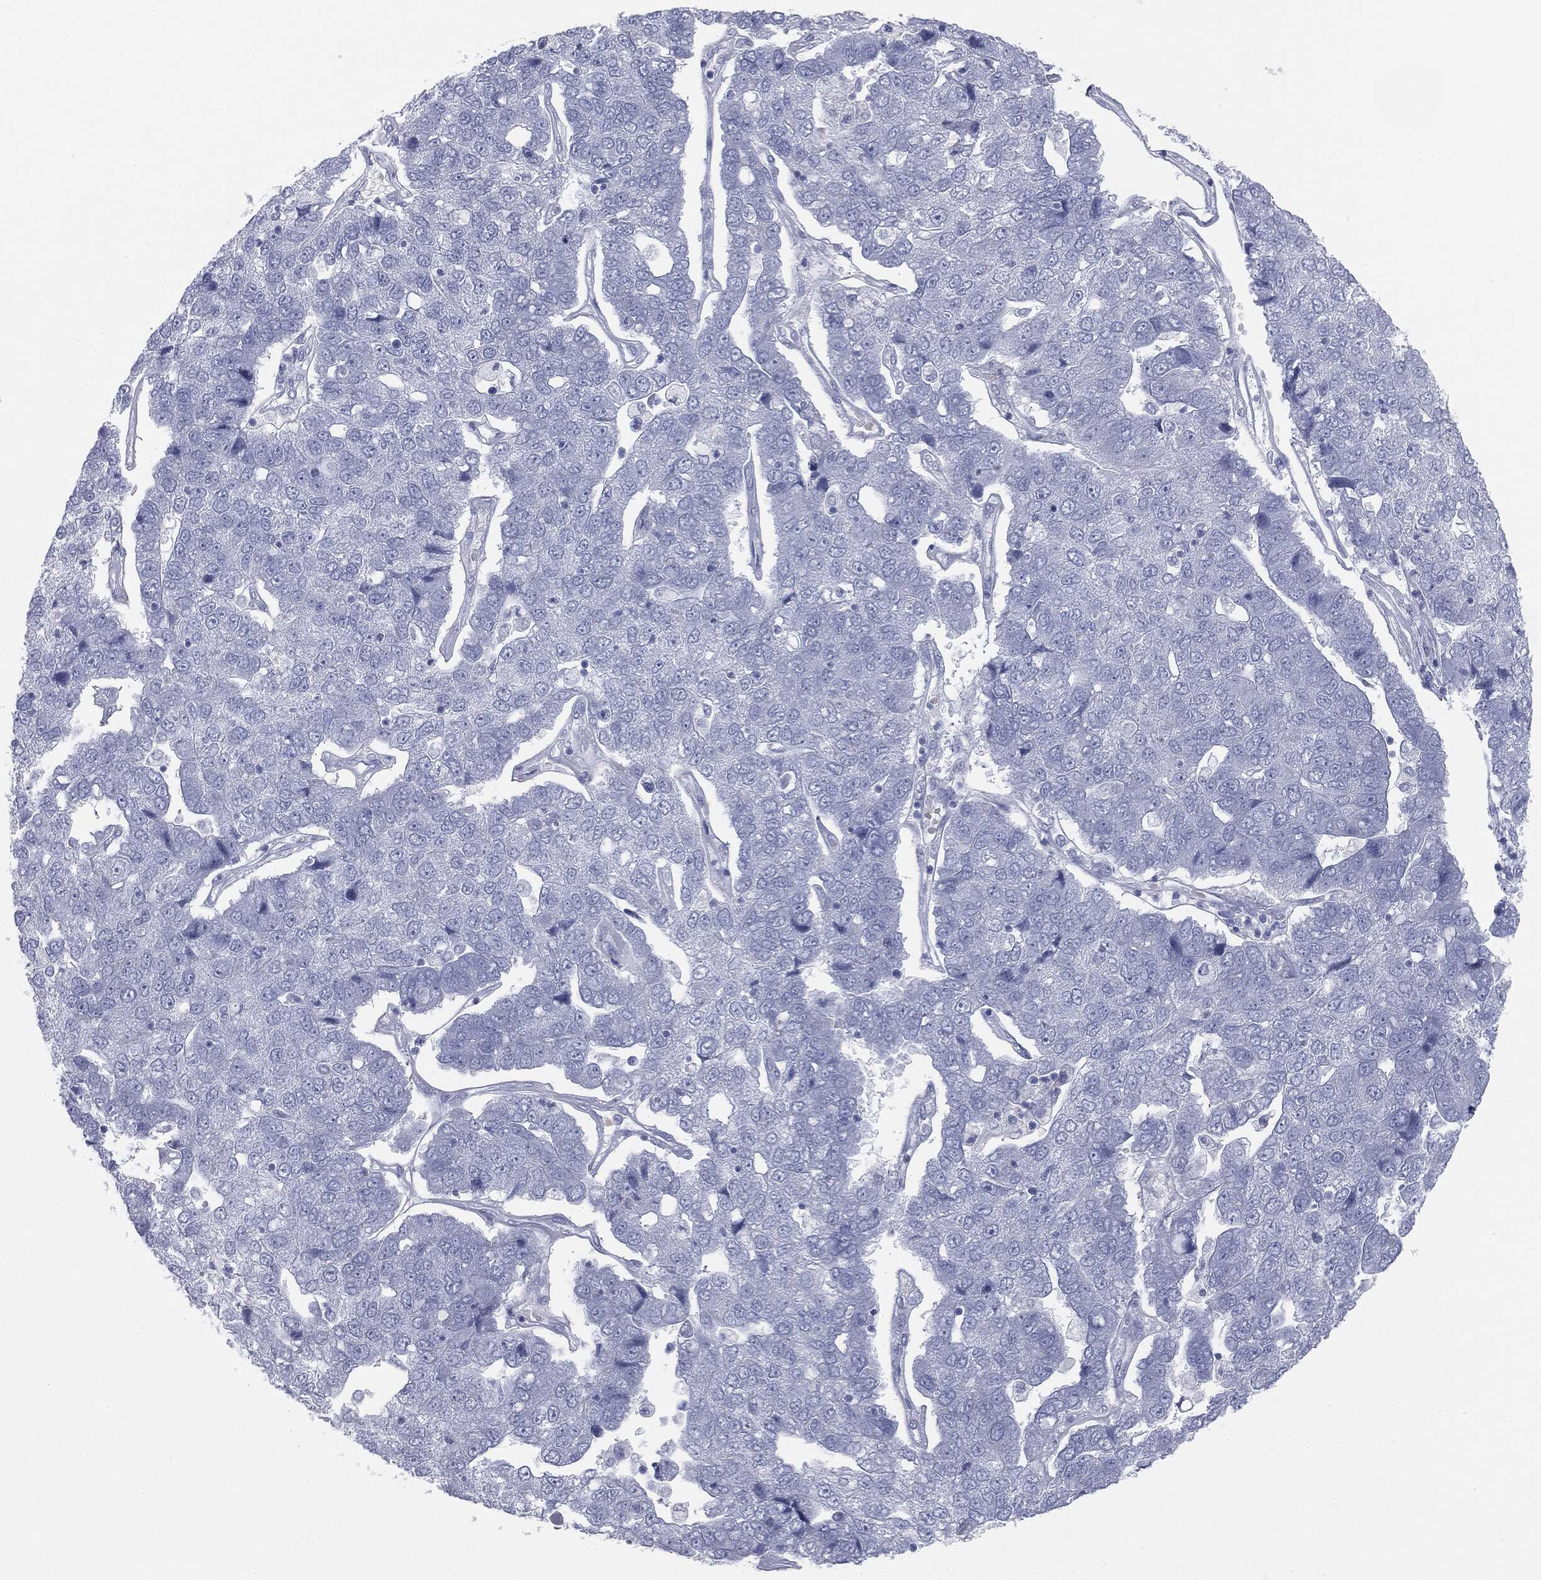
{"staining": {"intensity": "negative", "quantity": "none", "location": "none"}, "tissue": "pancreatic cancer", "cell_type": "Tumor cells", "image_type": "cancer", "snomed": [{"axis": "morphology", "description": "Adenocarcinoma, NOS"}, {"axis": "topography", "description": "Pancreas"}], "caption": "Pancreatic cancer (adenocarcinoma) stained for a protein using immunohistochemistry displays no positivity tumor cells.", "gene": "TPO", "patient": {"sex": "female", "age": 61}}